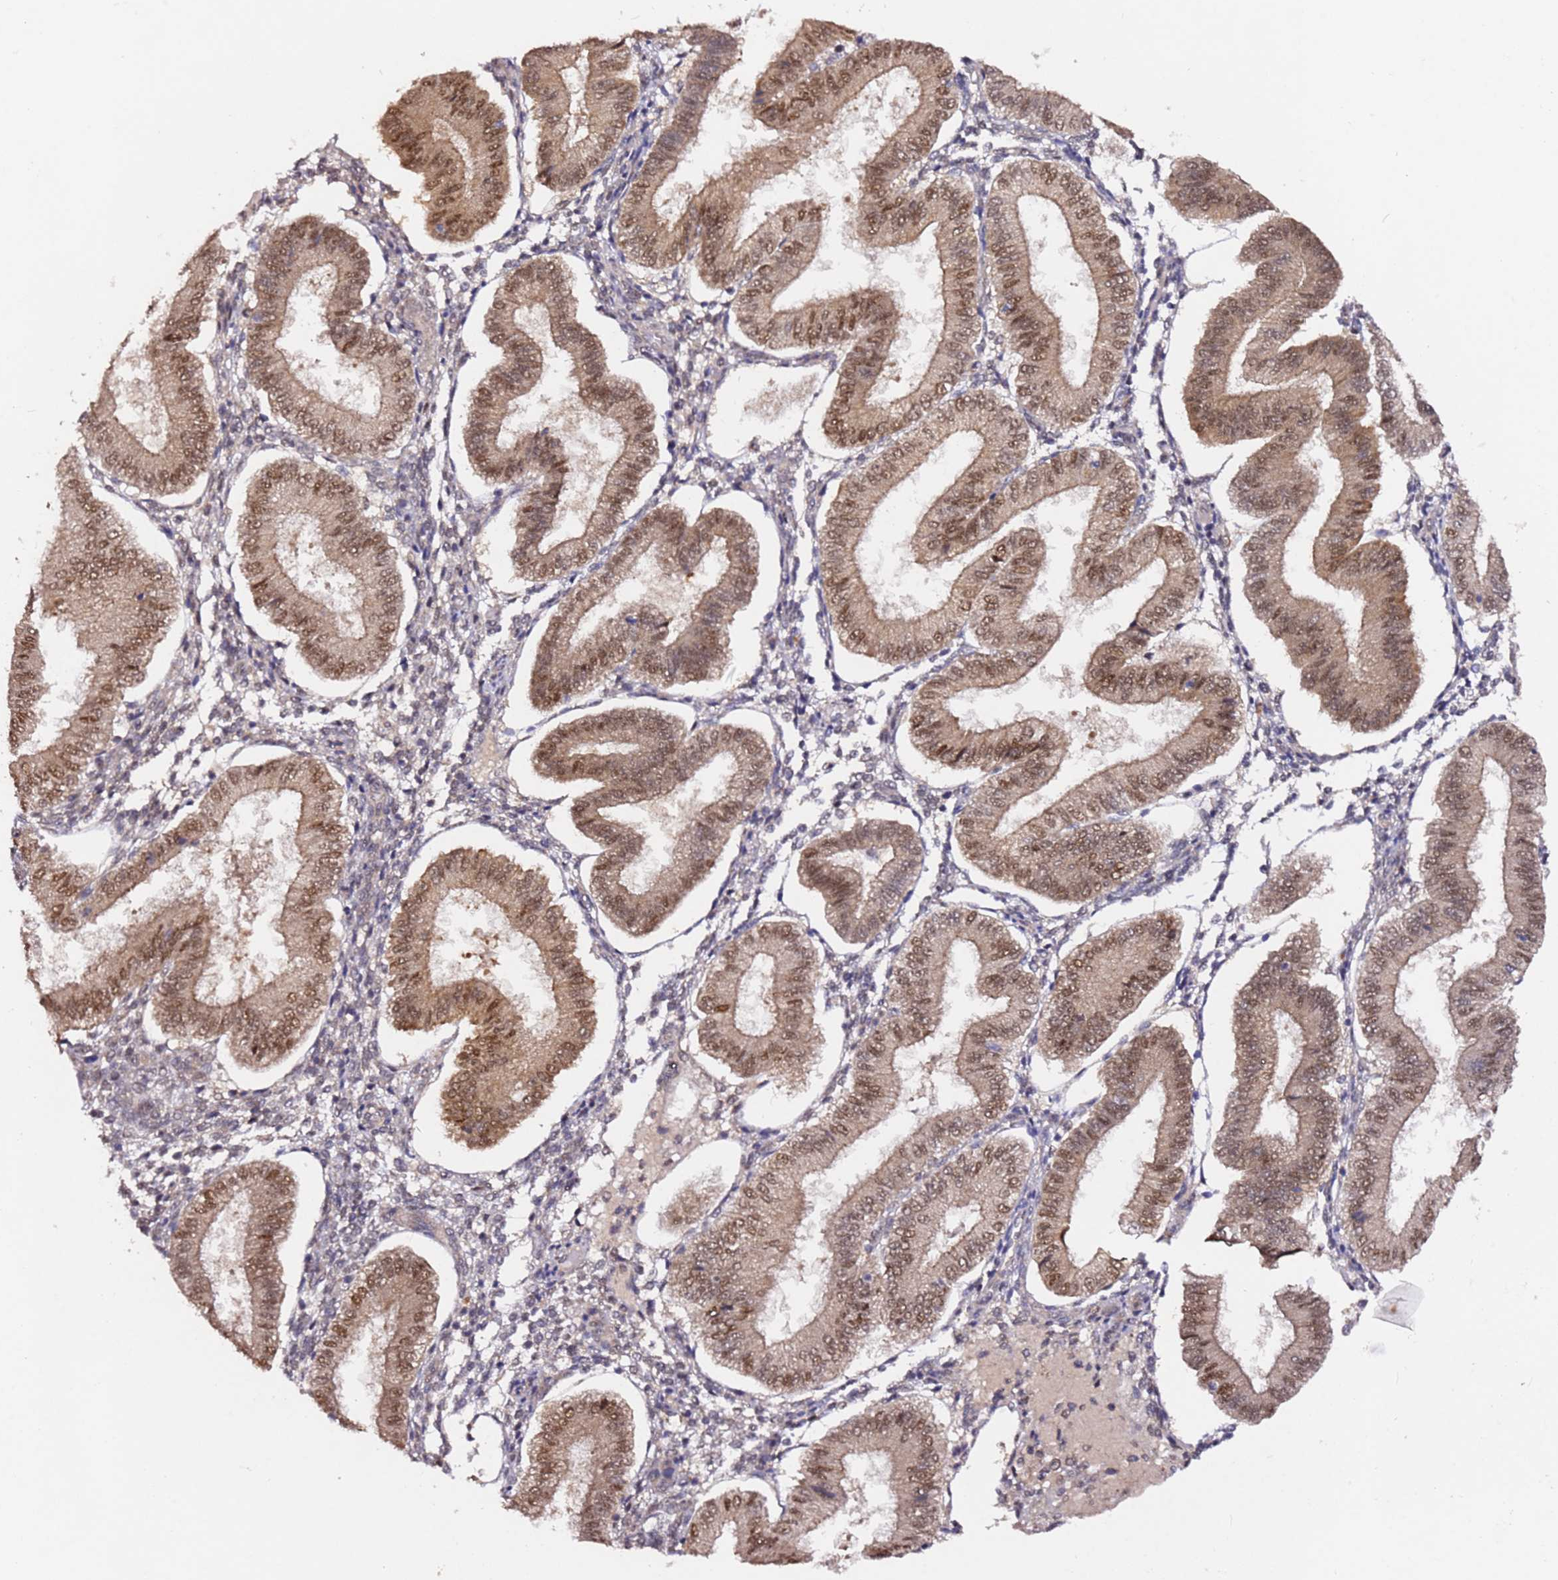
{"staining": {"intensity": "moderate", "quantity": ">75%", "location": "cytoplasmic/membranous,nuclear"}, "tissue": "endometrium", "cell_type": "Cells in endometrial stroma", "image_type": "normal", "snomed": [{"axis": "morphology", "description": "Normal tissue, NOS"}, {"axis": "topography", "description": "Endometrium"}], "caption": "Normal endometrium was stained to show a protein in brown. There is medium levels of moderate cytoplasmic/membranous,nuclear staining in about >75% of cells in endometrial stroma. The protein of interest is shown in brown color, while the nuclei are stained blue.", "gene": "ALG11", "patient": {"sex": "female", "age": 39}}